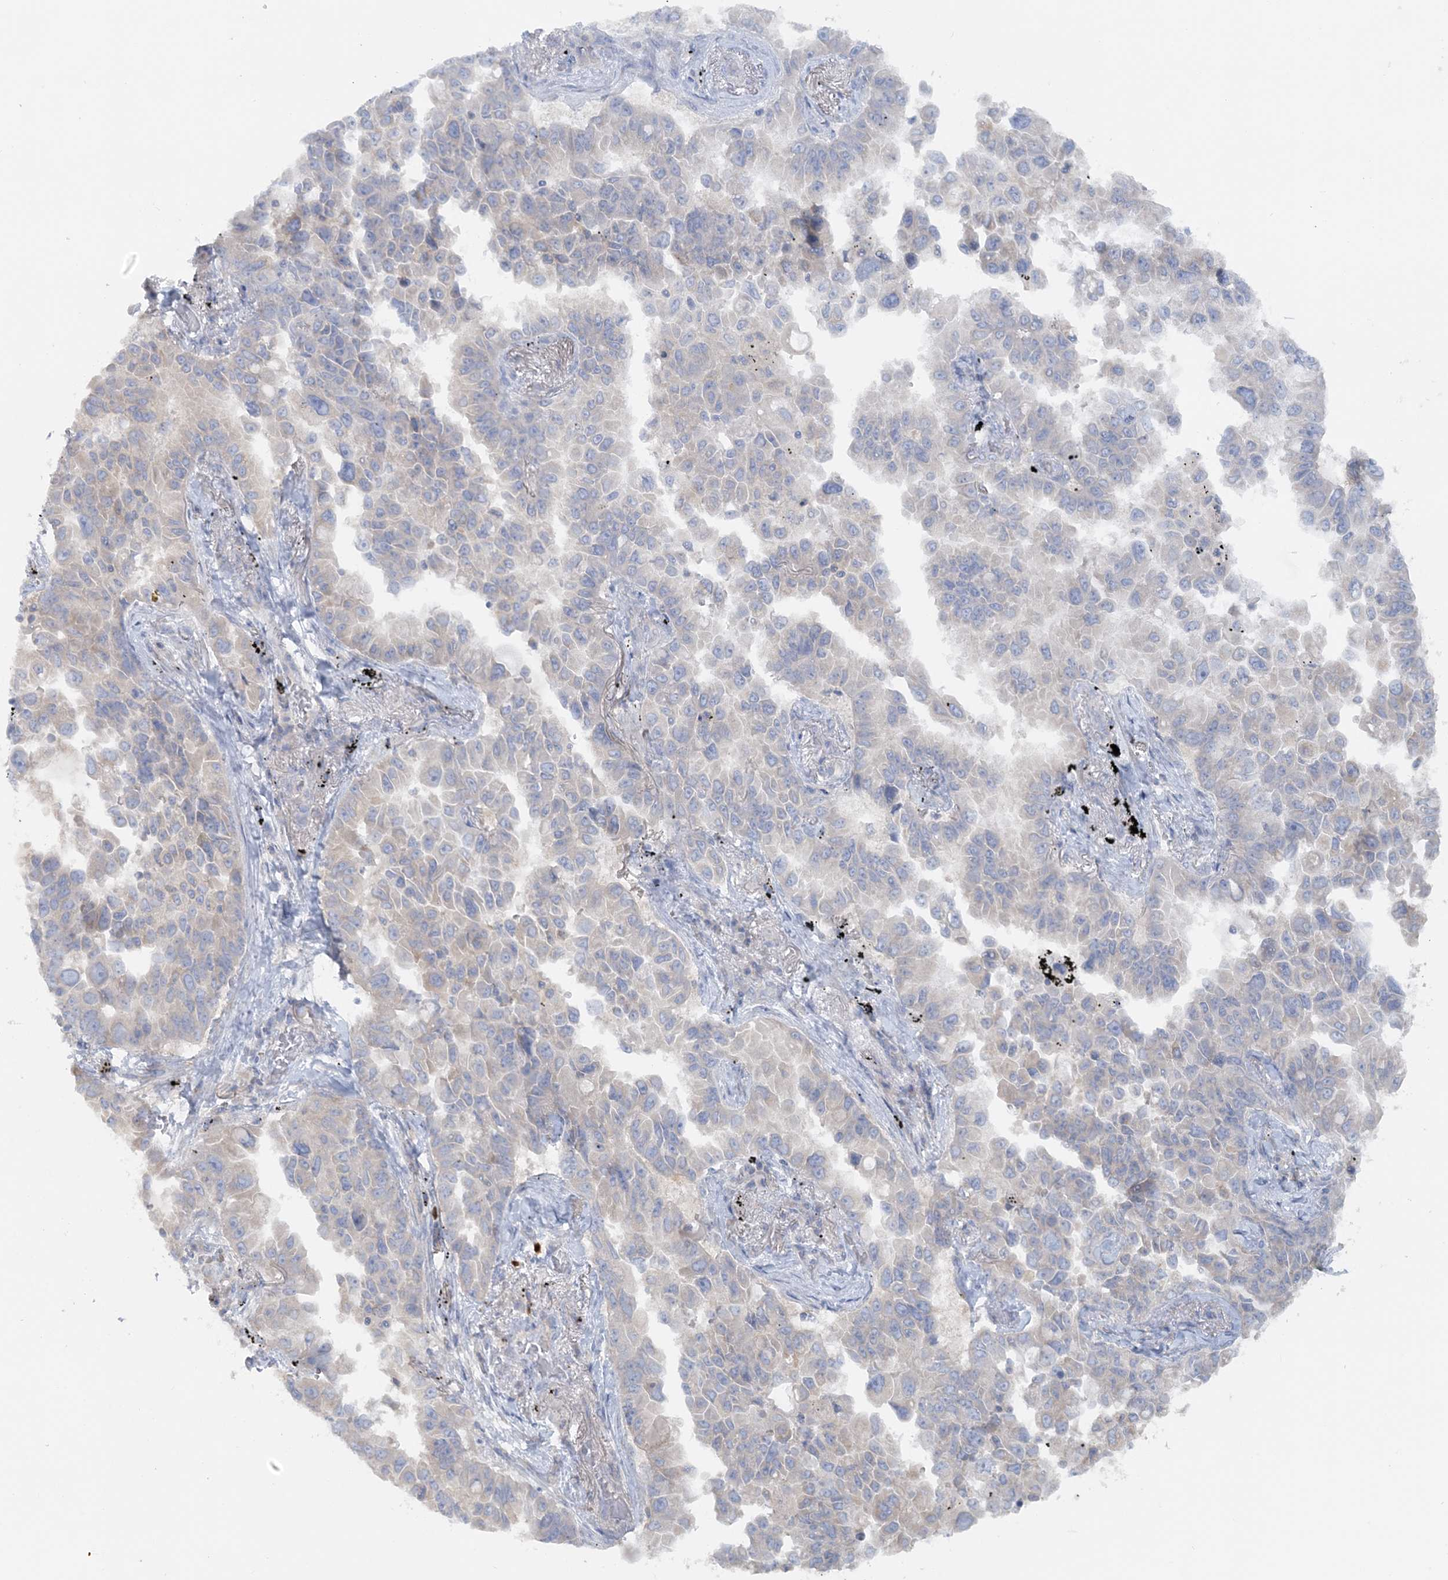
{"staining": {"intensity": "weak", "quantity": "<25%", "location": "cytoplasmic/membranous"}, "tissue": "lung cancer", "cell_type": "Tumor cells", "image_type": "cancer", "snomed": [{"axis": "morphology", "description": "Adenocarcinoma, NOS"}, {"axis": "topography", "description": "Lung"}], "caption": "This is an immunohistochemistry (IHC) micrograph of lung cancer (adenocarcinoma). There is no staining in tumor cells.", "gene": "TBC1D5", "patient": {"sex": "female", "age": 67}}